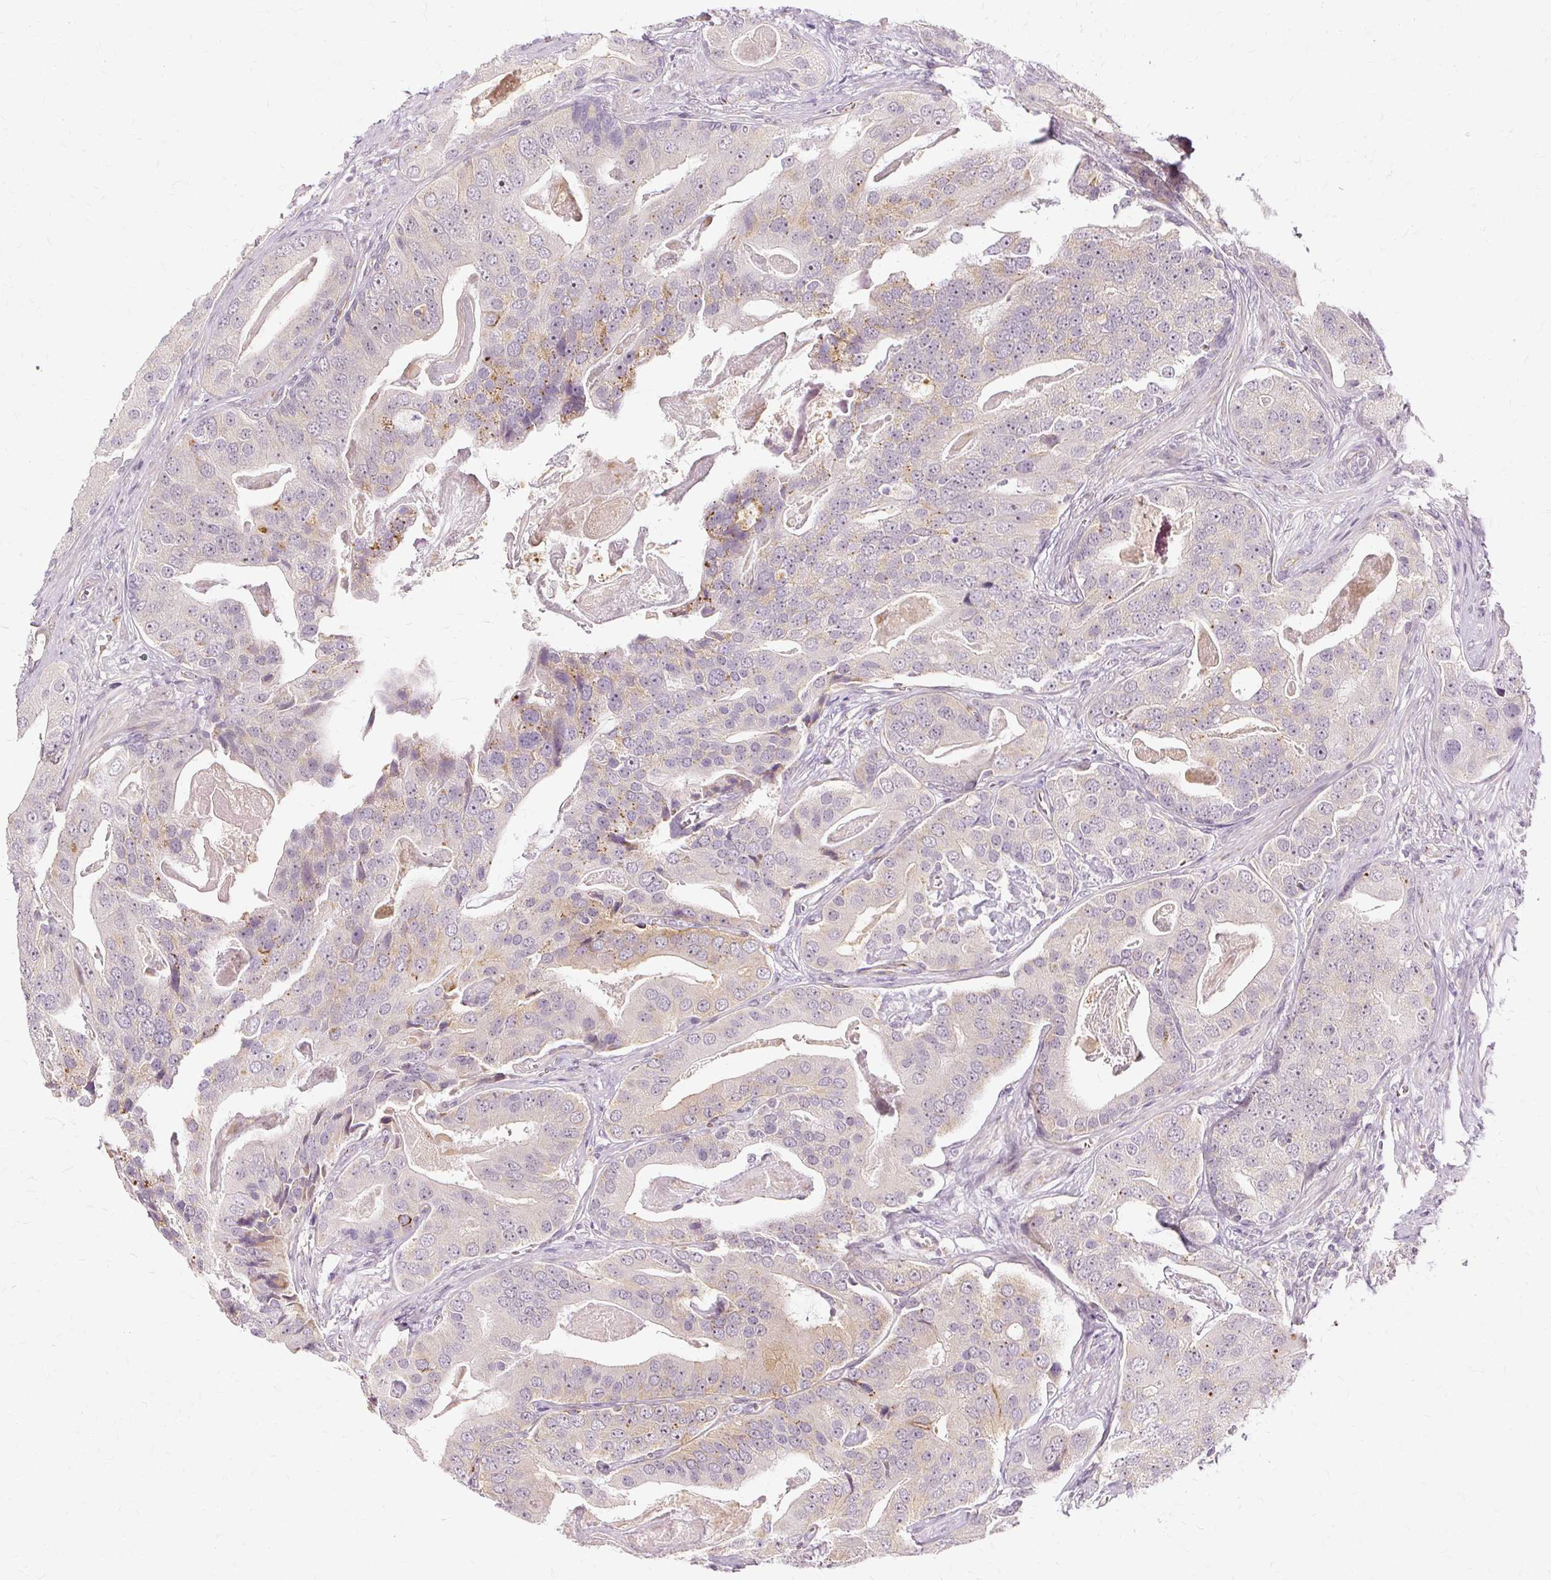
{"staining": {"intensity": "moderate", "quantity": "25%-75%", "location": "cytoplasmic/membranous"}, "tissue": "prostate cancer", "cell_type": "Tumor cells", "image_type": "cancer", "snomed": [{"axis": "morphology", "description": "Adenocarcinoma, High grade"}, {"axis": "topography", "description": "Prostate"}], "caption": "The histopathology image reveals a brown stain indicating the presence of a protein in the cytoplasmic/membranous of tumor cells in prostate cancer (high-grade adenocarcinoma).", "gene": "MMACHC", "patient": {"sex": "male", "age": 71}}